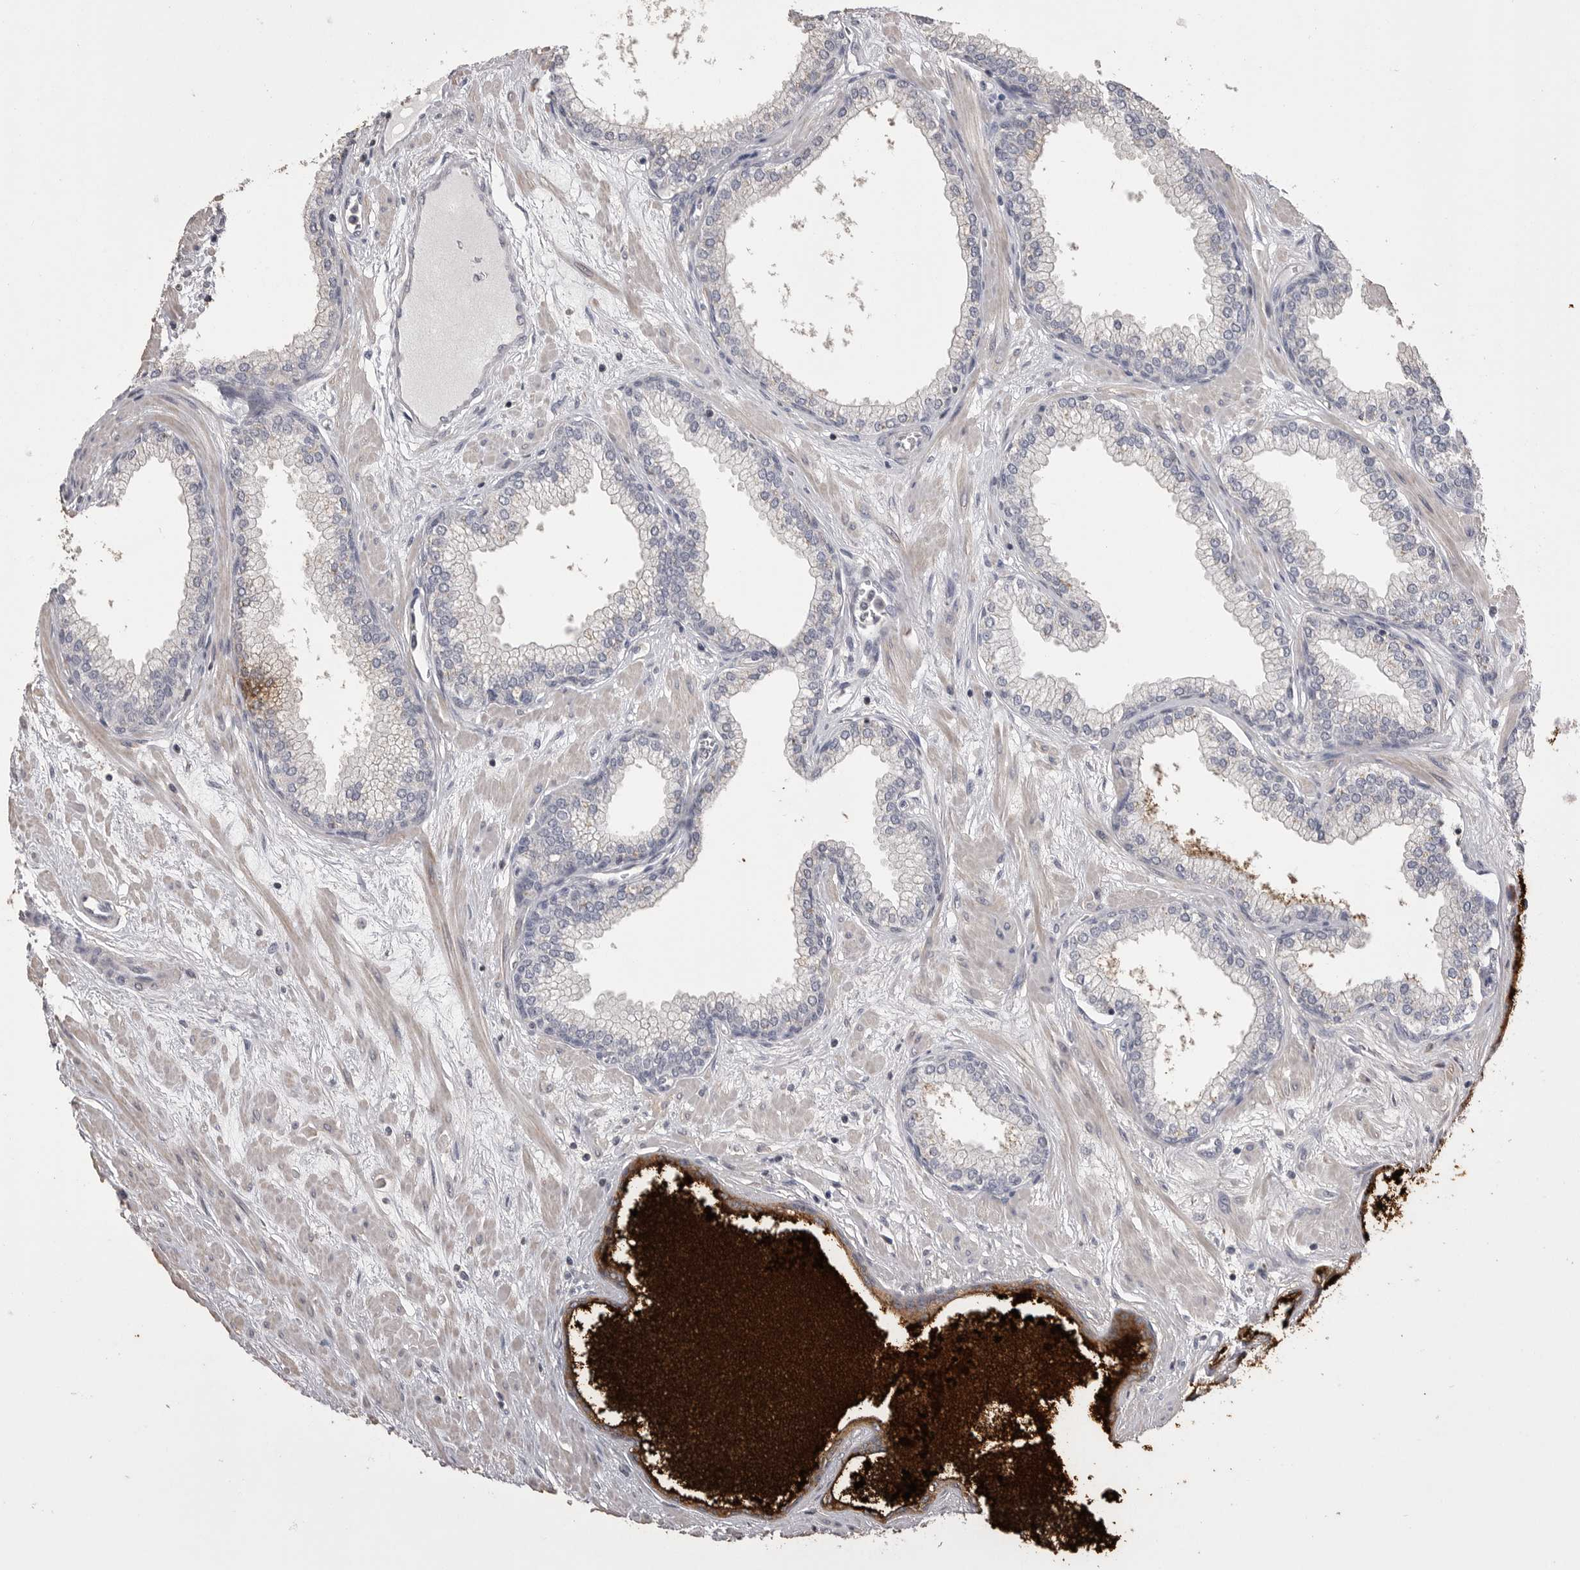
{"staining": {"intensity": "negative", "quantity": "none", "location": "none"}, "tissue": "prostate", "cell_type": "Glandular cells", "image_type": "normal", "snomed": [{"axis": "morphology", "description": "Normal tissue, NOS"}, {"axis": "morphology", "description": "Urothelial carcinoma, Low grade"}, {"axis": "topography", "description": "Urinary bladder"}, {"axis": "topography", "description": "Prostate"}], "caption": "This is an IHC image of benign prostate. There is no staining in glandular cells.", "gene": "MMP7", "patient": {"sex": "male", "age": 60}}